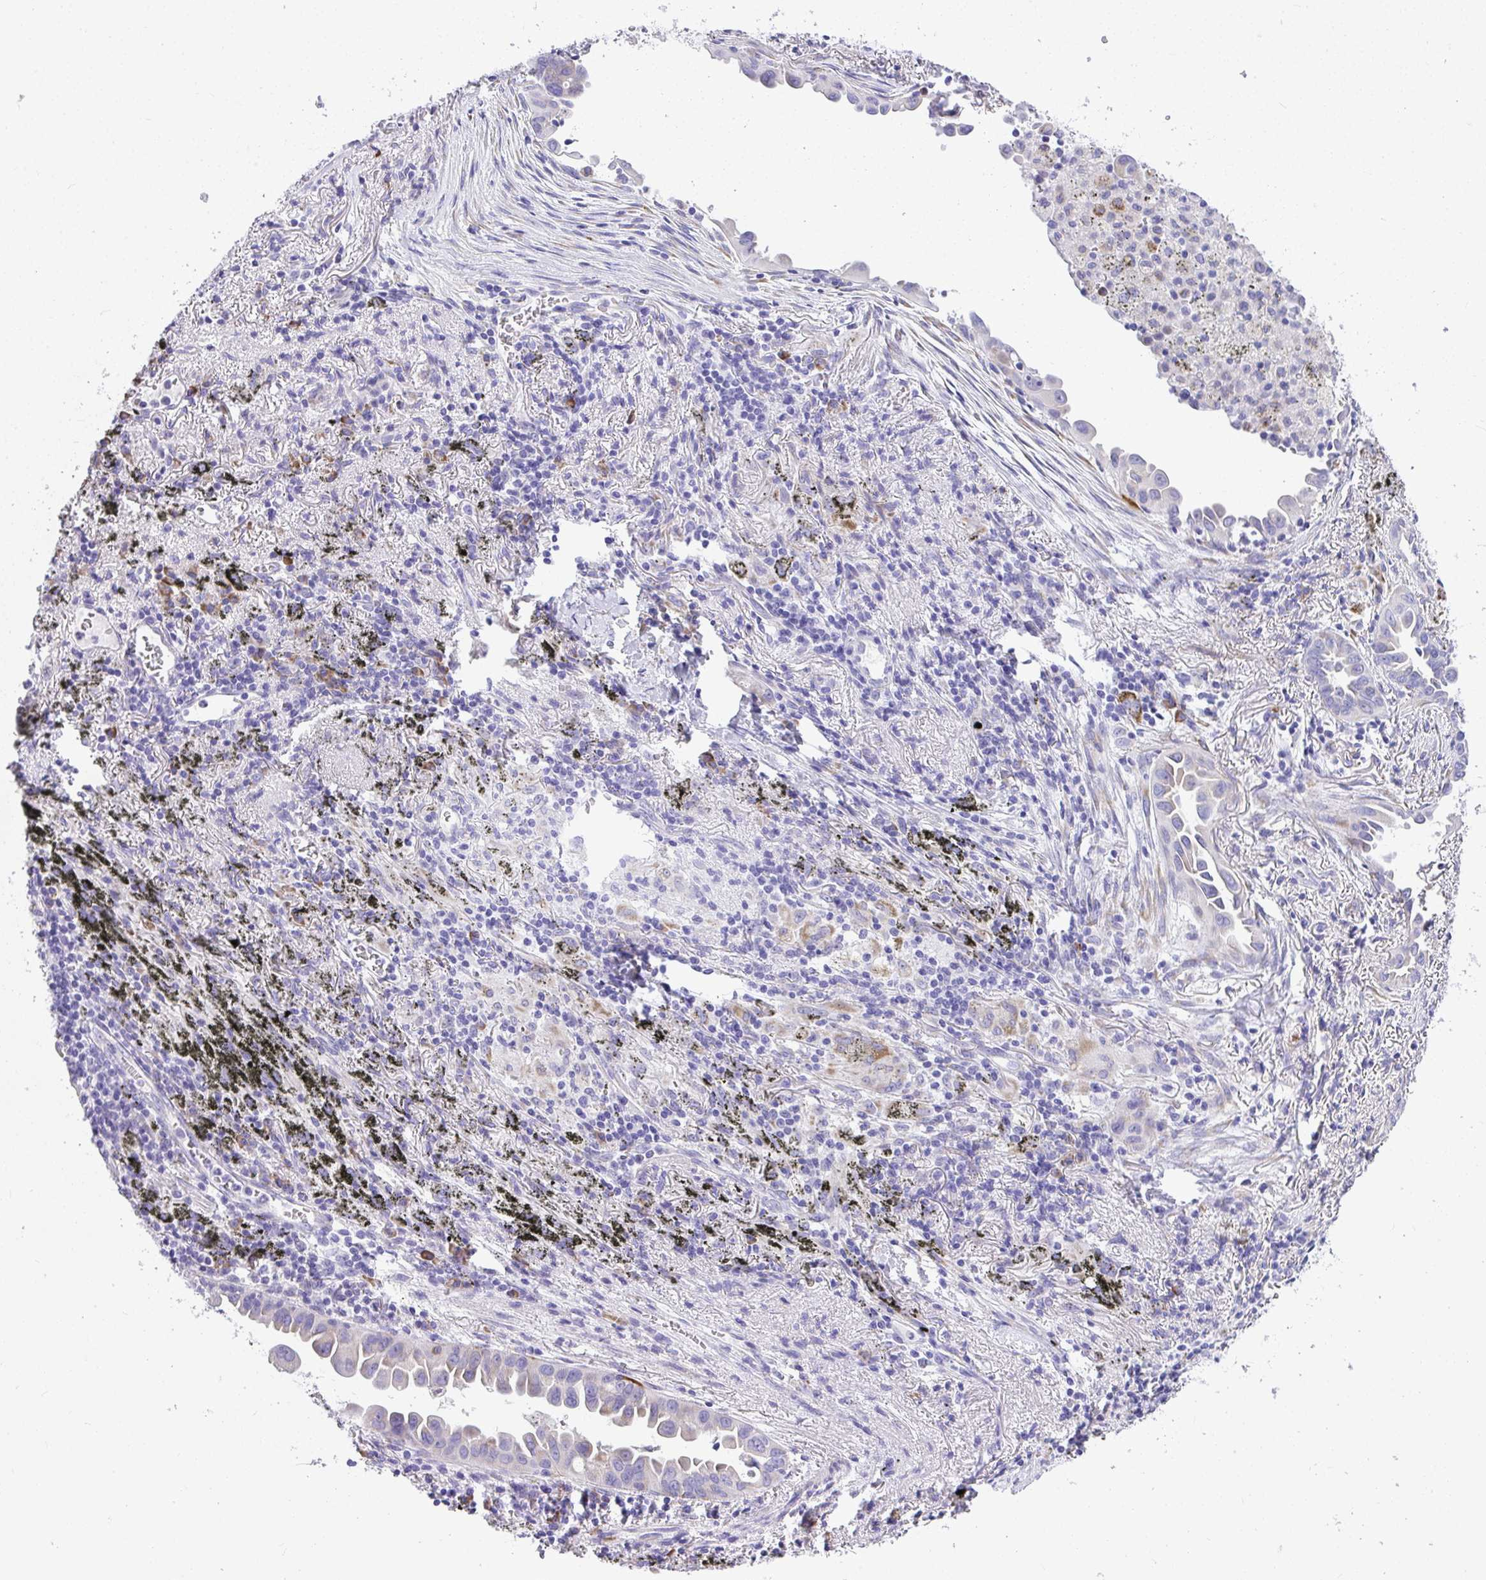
{"staining": {"intensity": "negative", "quantity": "none", "location": "none"}, "tissue": "lung cancer", "cell_type": "Tumor cells", "image_type": "cancer", "snomed": [{"axis": "morphology", "description": "Adenocarcinoma, NOS"}, {"axis": "topography", "description": "Lung"}], "caption": "Tumor cells show no significant staining in lung cancer (adenocarcinoma). The staining was performed using DAB (3,3'-diaminobenzidine) to visualize the protein expression in brown, while the nuclei were stained in blue with hematoxylin (Magnification: 20x).", "gene": "ADRA2C", "patient": {"sex": "male", "age": 68}}